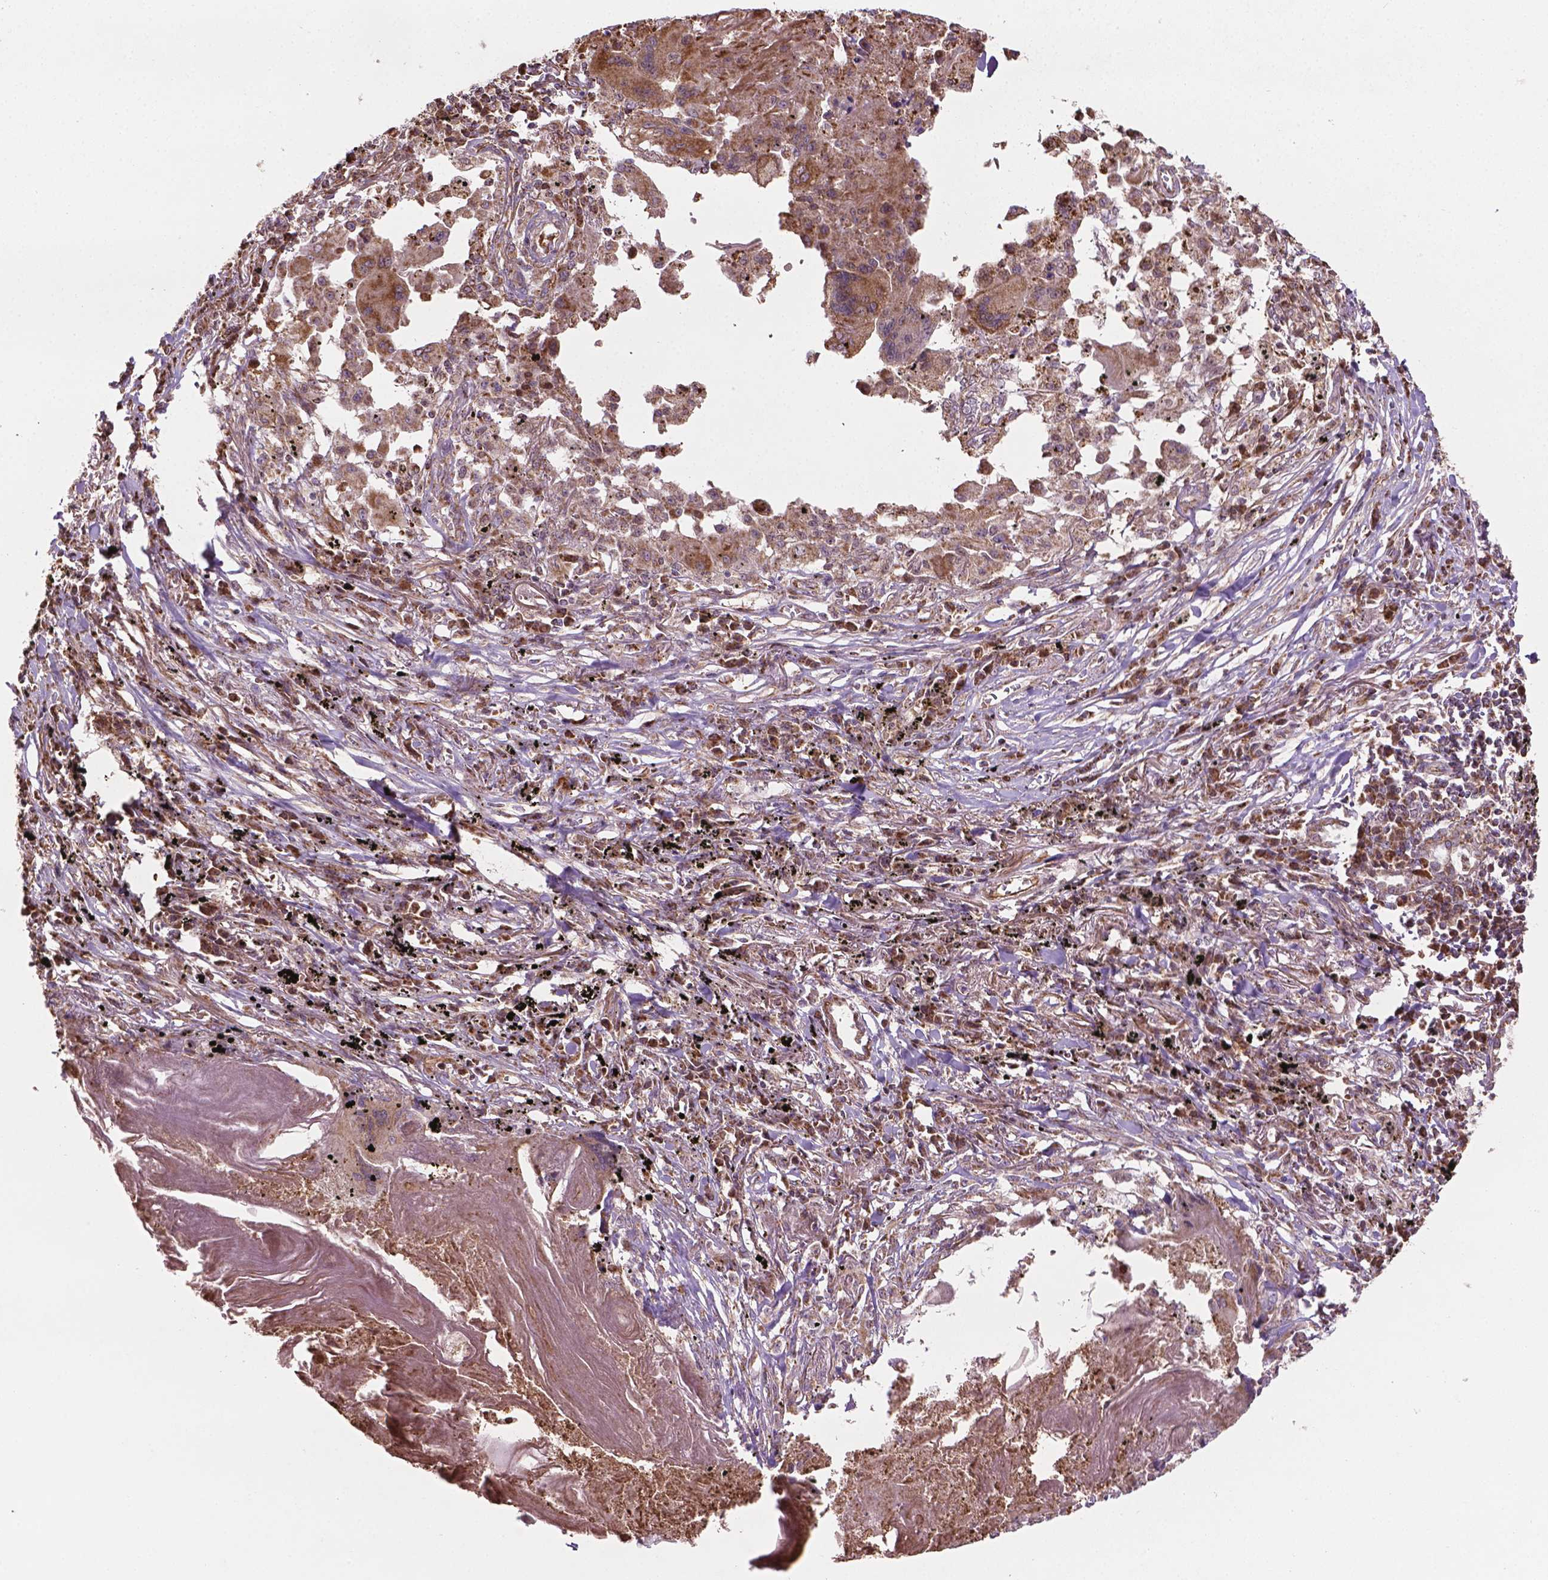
{"staining": {"intensity": "weak", "quantity": ">75%", "location": "cytoplasmic/membranous"}, "tissue": "lung cancer", "cell_type": "Tumor cells", "image_type": "cancer", "snomed": [{"axis": "morphology", "description": "Squamous cell carcinoma, NOS"}, {"axis": "topography", "description": "Lung"}], "caption": "Squamous cell carcinoma (lung) was stained to show a protein in brown. There is low levels of weak cytoplasmic/membranous staining in approximately >75% of tumor cells.", "gene": "HS3ST3A1", "patient": {"sex": "male", "age": 78}}